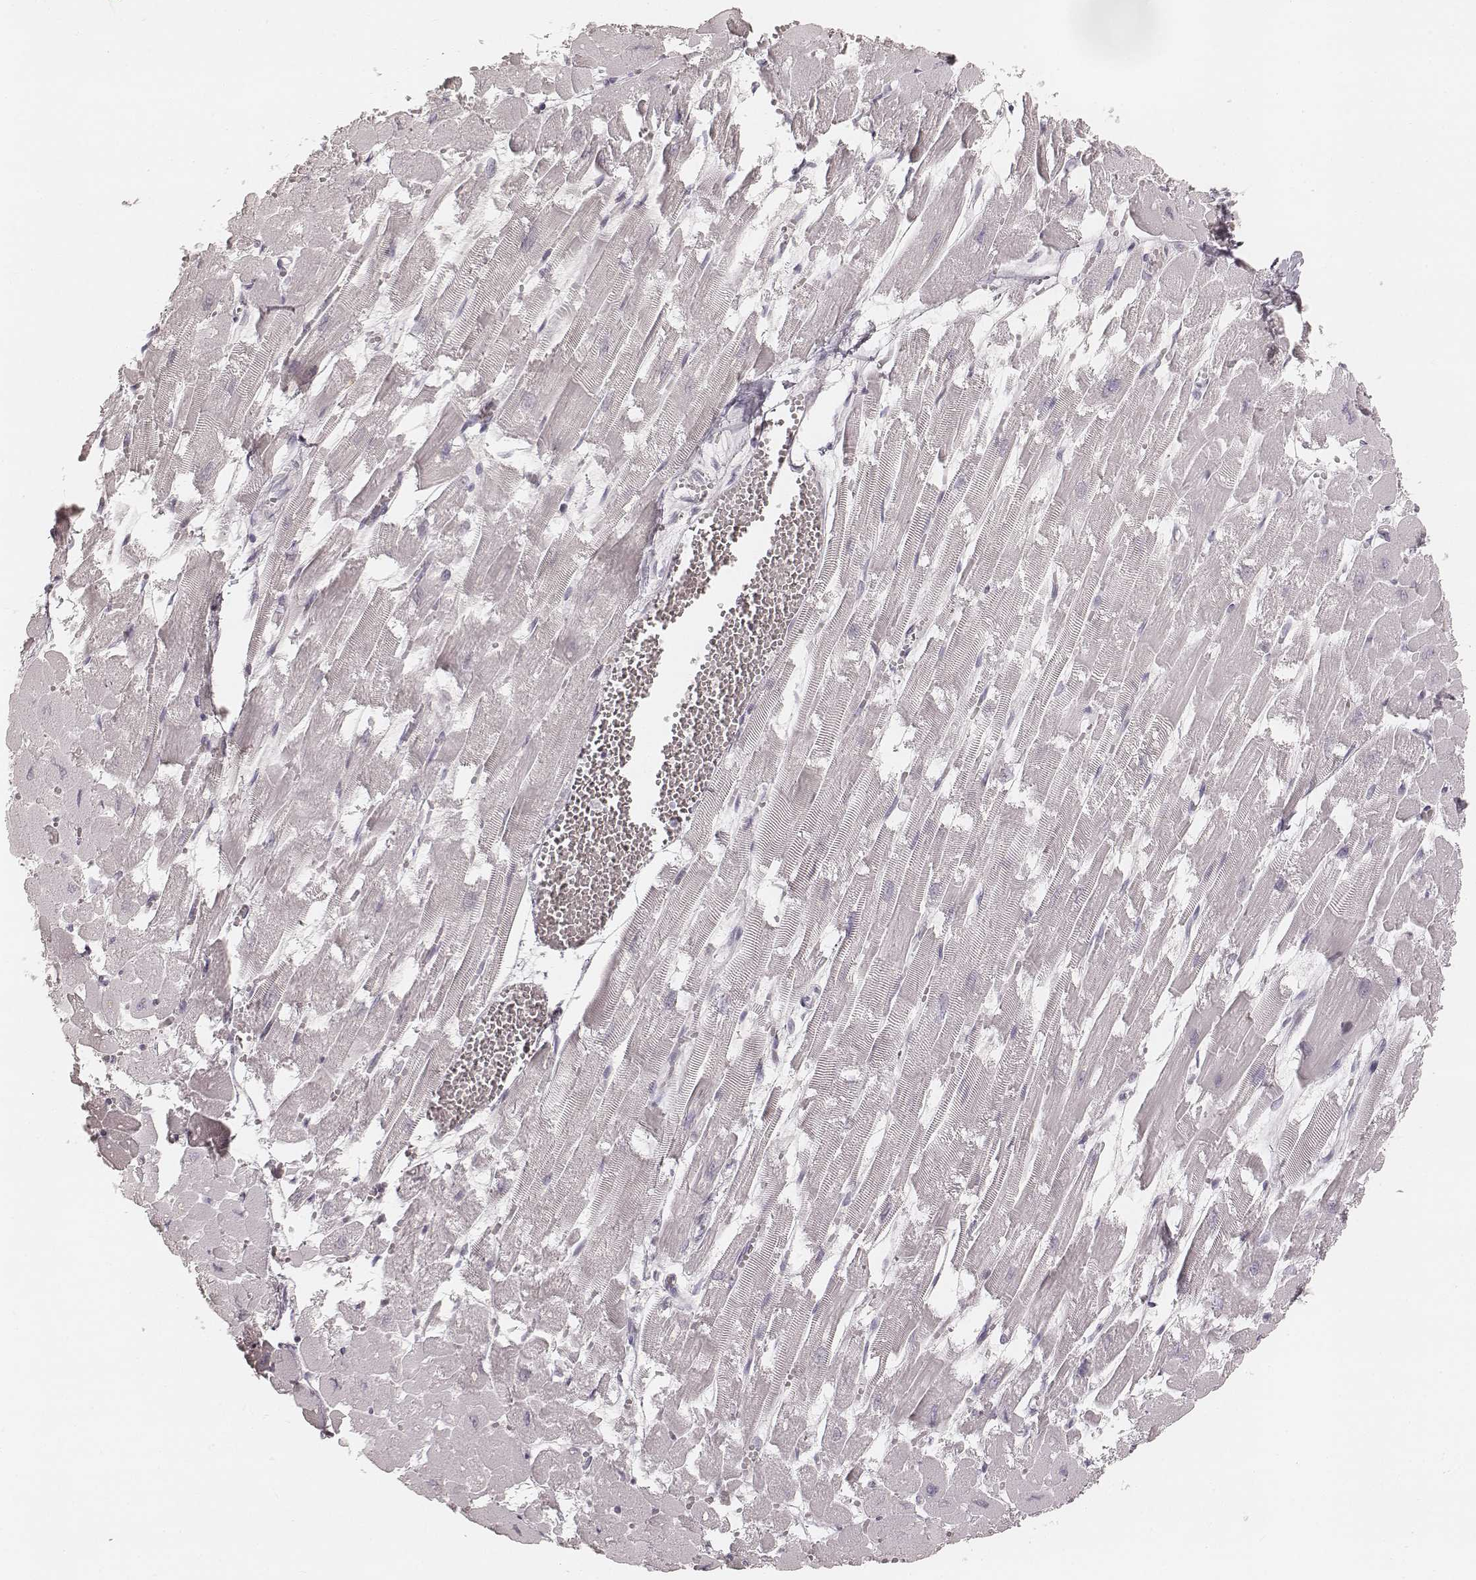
{"staining": {"intensity": "negative", "quantity": "none", "location": "none"}, "tissue": "heart muscle", "cell_type": "Cardiomyocytes", "image_type": "normal", "snomed": [{"axis": "morphology", "description": "Normal tissue, NOS"}, {"axis": "topography", "description": "Heart"}], "caption": "DAB (3,3'-diaminobenzidine) immunohistochemical staining of benign human heart muscle reveals no significant positivity in cardiomyocytes. (IHC, brightfield microscopy, high magnification).", "gene": "TEX37", "patient": {"sex": "female", "age": 52}}